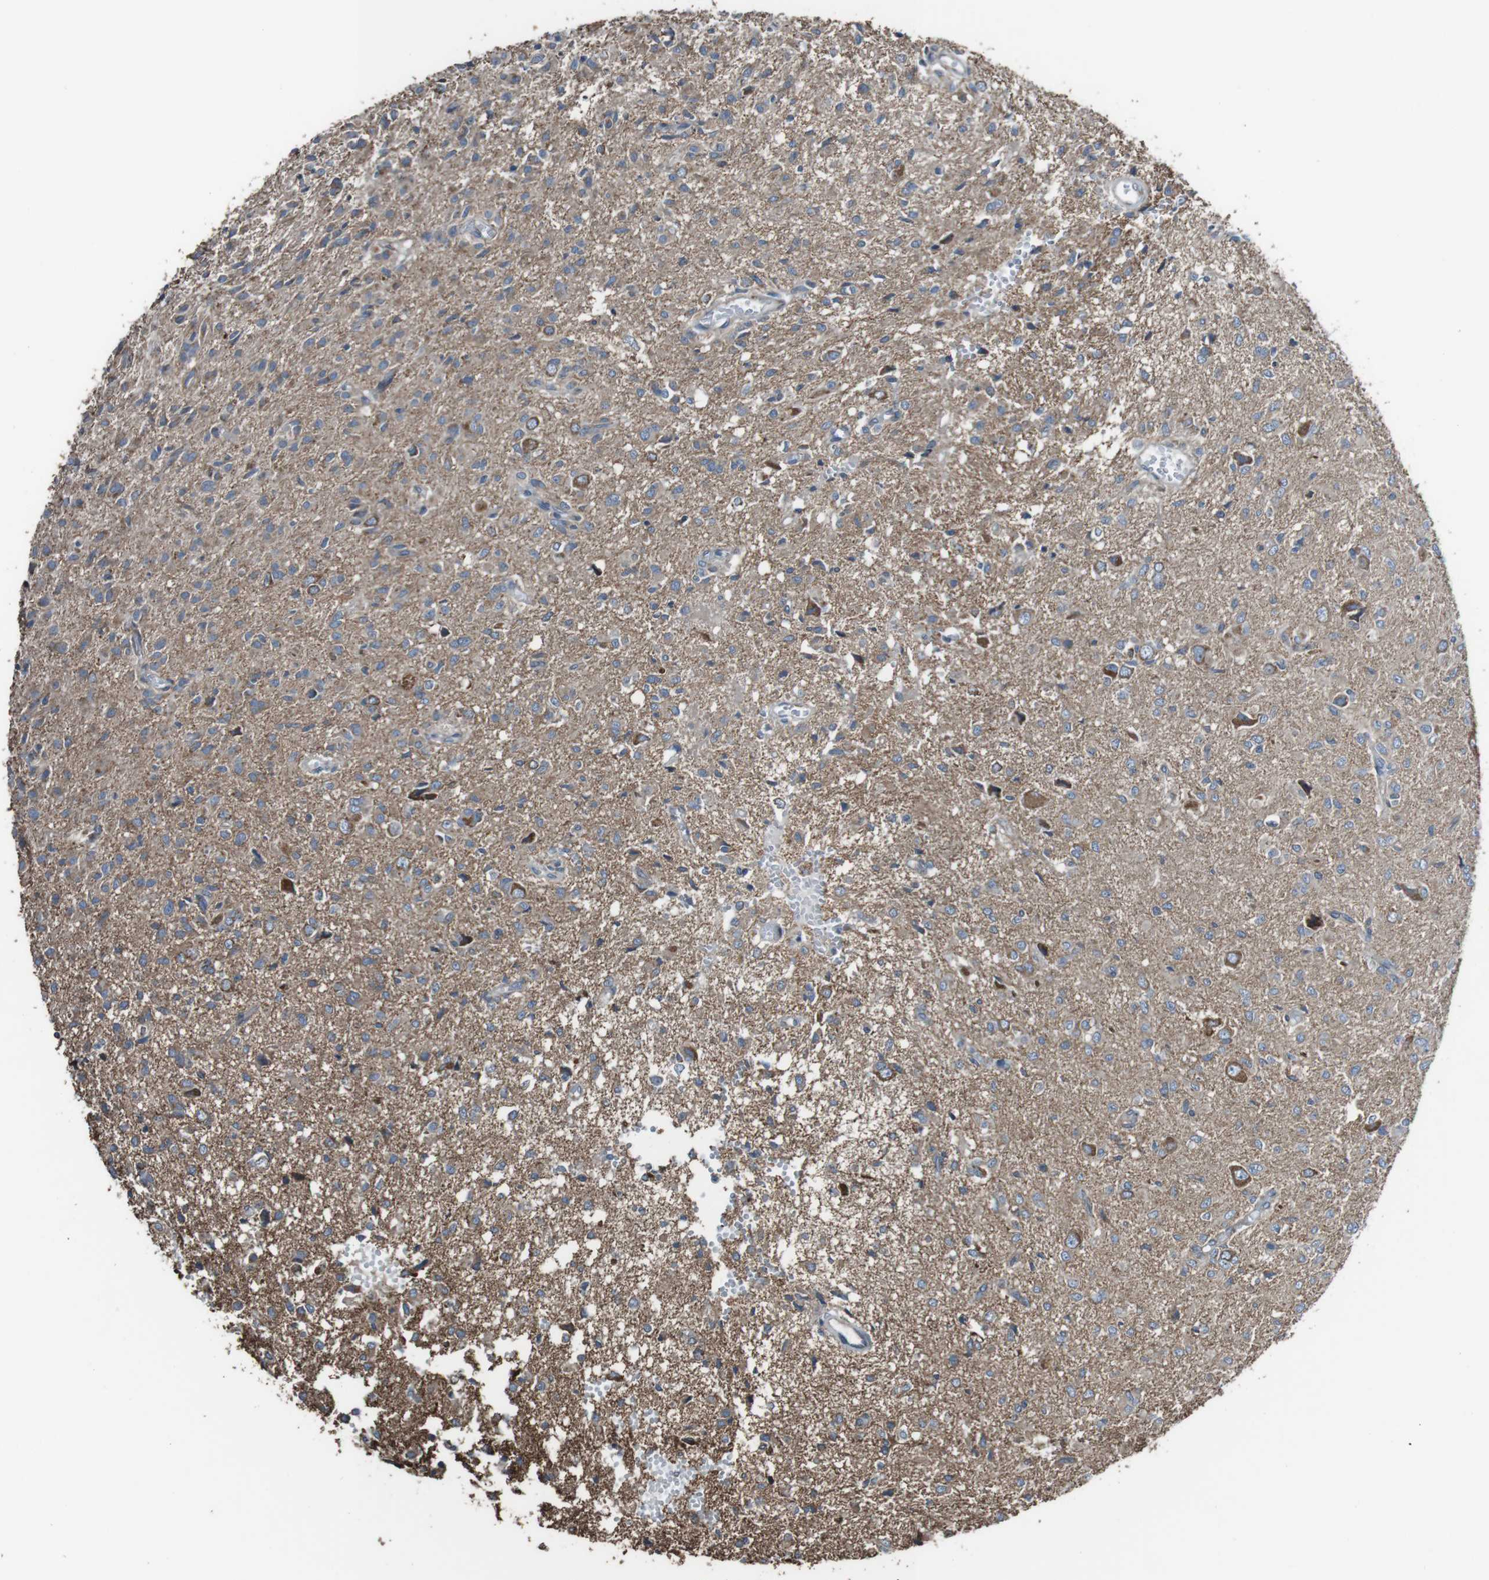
{"staining": {"intensity": "weak", "quantity": ">75%", "location": "cytoplasmic/membranous"}, "tissue": "glioma", "cell_type": "Tumor cells", "image_type": "cancer", "snomed": [{"axis": "morphology", "description": "Glioma, malignant, High grade"}, {"axis": "topography", "description": "Brain"}], "caption": "Malignant glioma (high-grade) tissue shows weak cytoplasmic/membranous staining in about >75% of tumor cells", "gene": "CISD2", "patient": {"sex": "female", "age": 59}}